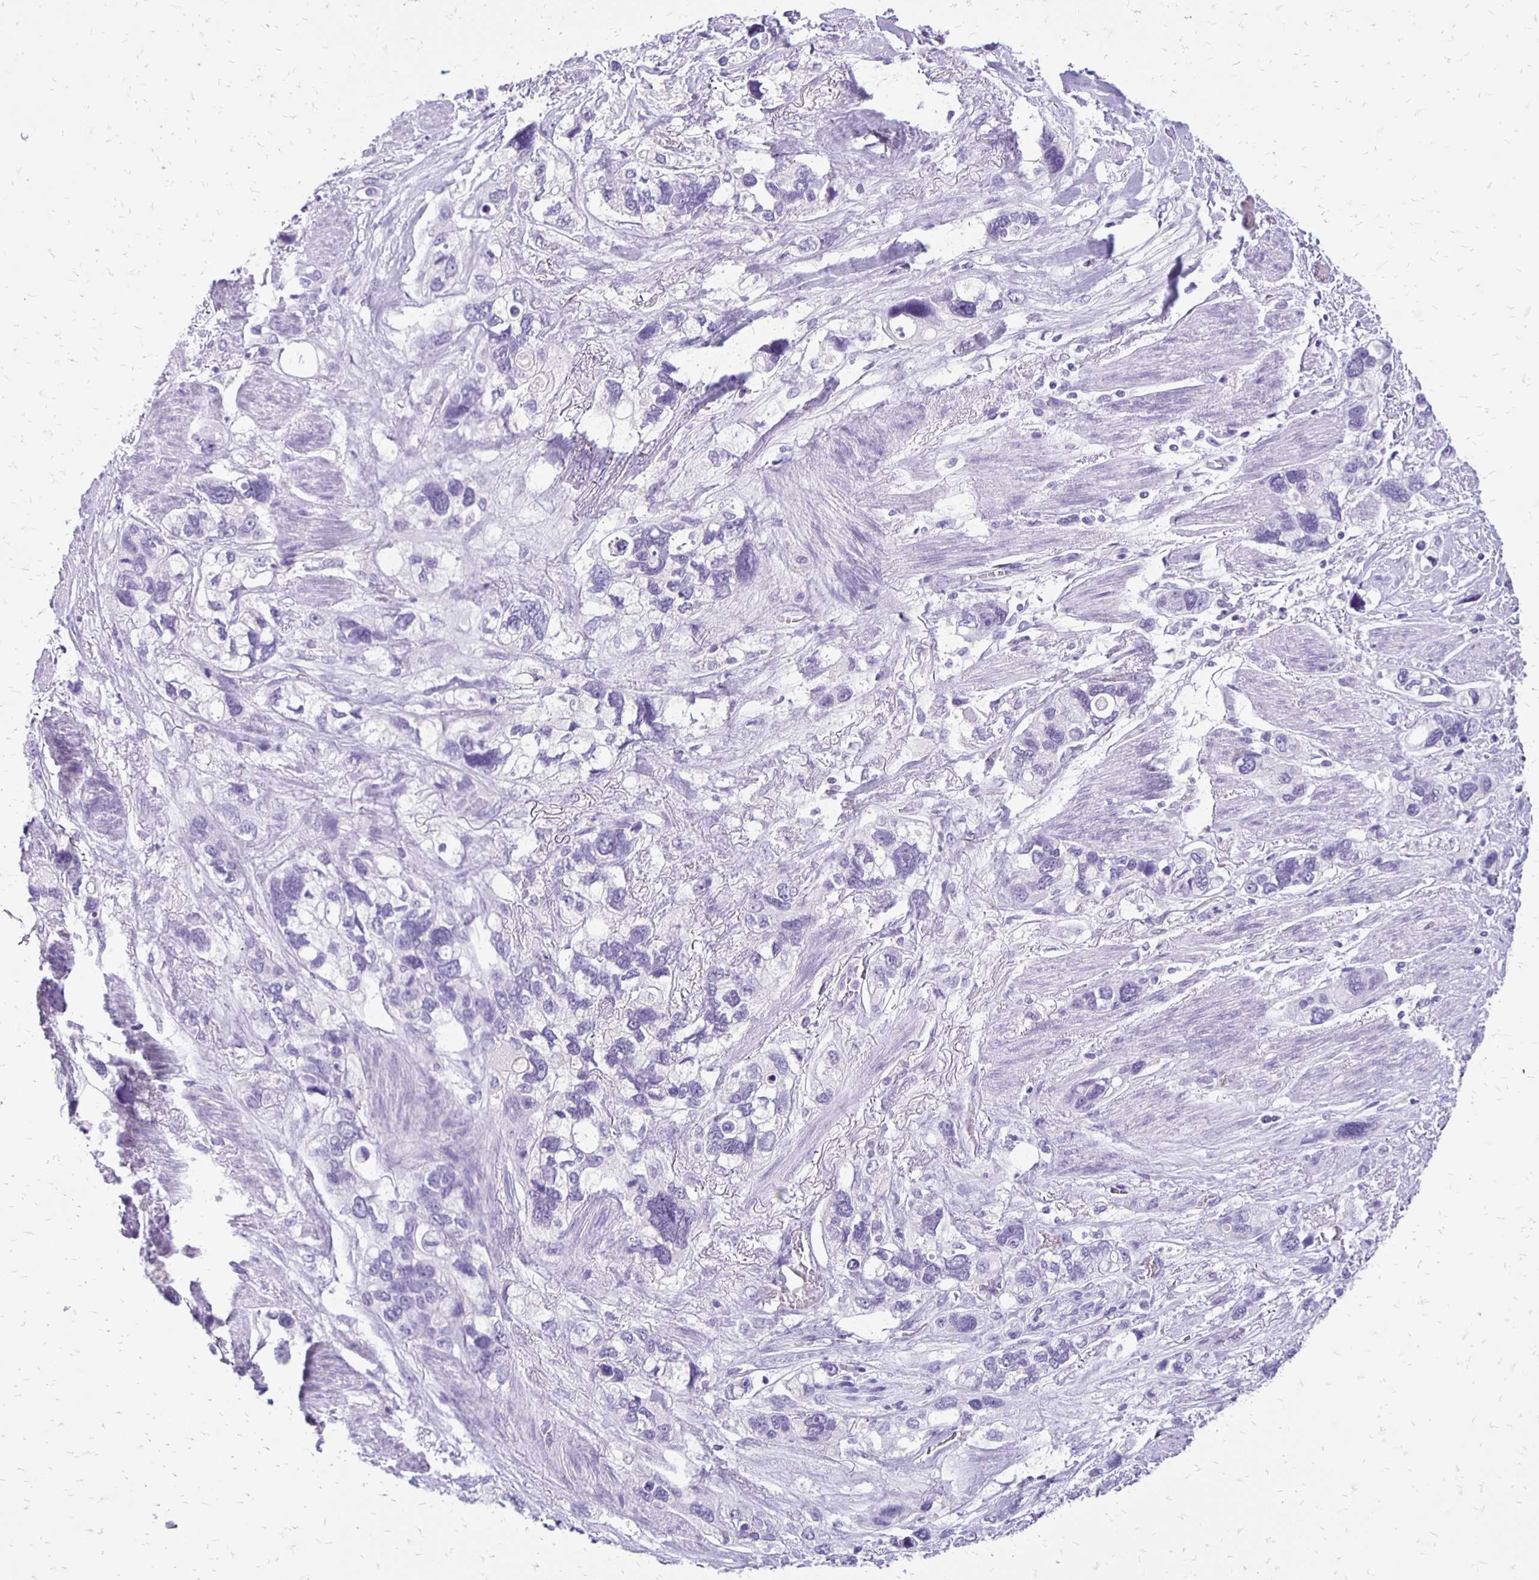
{"staining": {"intensity": "negative", "quantity": "none", "location": "none"}, "tissue": "stomach cancer", "cell_type": "Tumor cells", "image_type": "cancer", "snomed": [{"axis": "morphology", "description": "Adenocarcinoma, NOS"}, {"axis": "topography", "description": "Stomach, upper"}], "caption": "Immunohistochemistry photomicrograph of human stomach adenocarcinoma stained for a protein (brown), which shows no staining in tumor cells. (Stains: DAB (3,3'-diaminobenzidine) immunohistochemistry with hematoxylin counter stain, Microscopy: brightfield microscopy at high magnification).", "gene": "ANKRD45", "patient": {"sex": "female", "age": 81}}